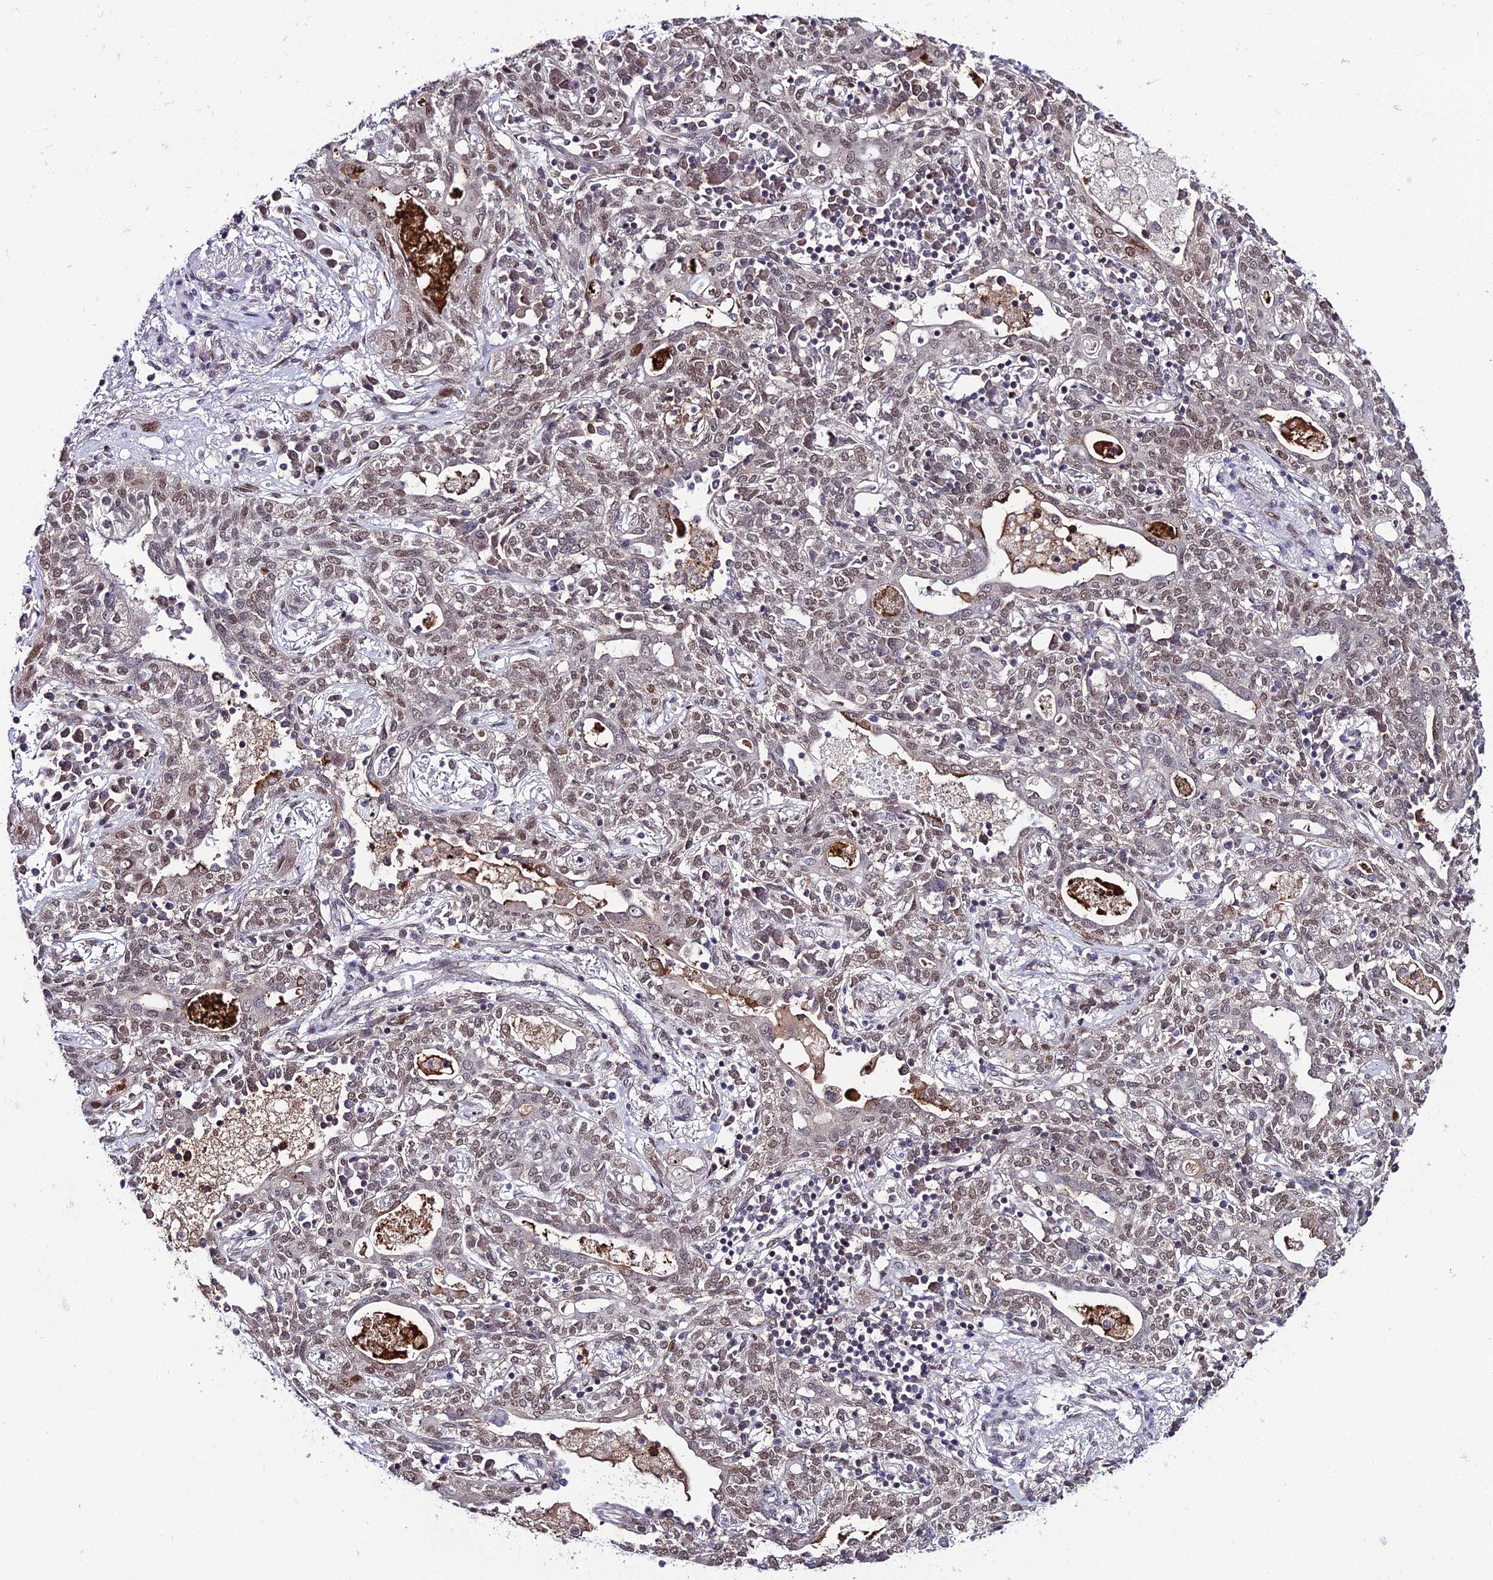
{"staining": {"intensity": "moderate", "quantity": "25%-75%", "location": "nuclear"}, "tissue": "lung cancer", "cell_type": "Tumor cells", "image_type": "cancer", "snomed": [{"axis": "morphology", "description": "Squamous cell carcinoma, NOS"}, {"axis": "topography", "description": "Lung"}], "caption": "Lung cancer (squamous cell carcinoma) stained for a protein (brown) reveals moderate nuclear positive positivity in about 25%-75% of tumor cells.", "gene": "SYT15", "patient": {"sex": "female", "age": 70}}